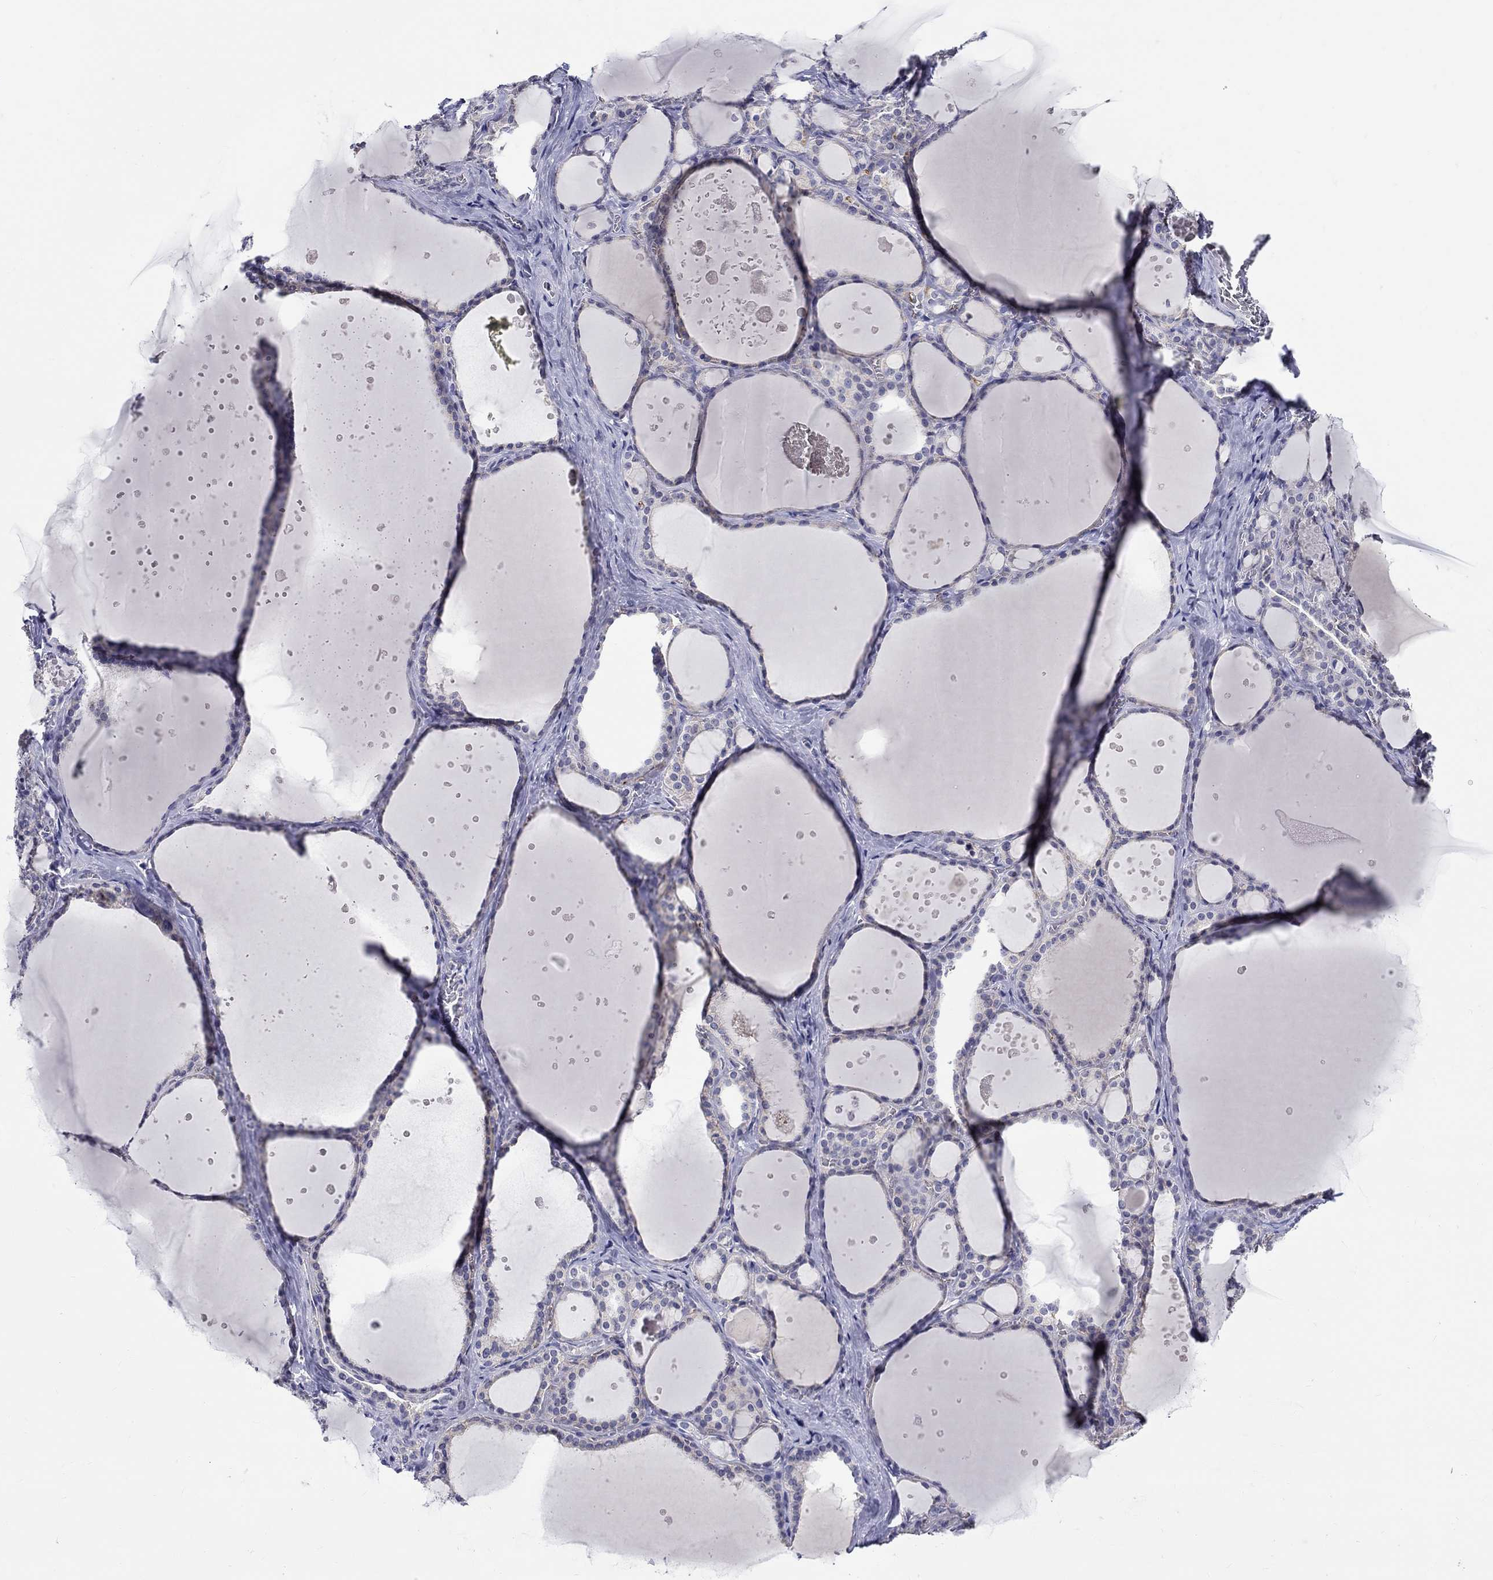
{"staining": {"intensity": "negative", "quantity": "none", "location": "none"}, "tissue": "thyroid gland", "cell_type": "Glandular cells", "image_type": "normal", "snomed": [{"axis": "morphology", "description": "Normal tissue, NOS"}, {"axis": "topography", "description": "Thyroid gland"}], "caption": "IHC histopathology image of benign thyroid gland: thyroid gland stained with DAB reveals no significant protein positivity in glandular cells. (DAB (3,3'-diaminobenzidine) immunohistochemistry, high magnification).", "gene": "SLC30A3", "patient": {"sex": "male", "age": 63}}